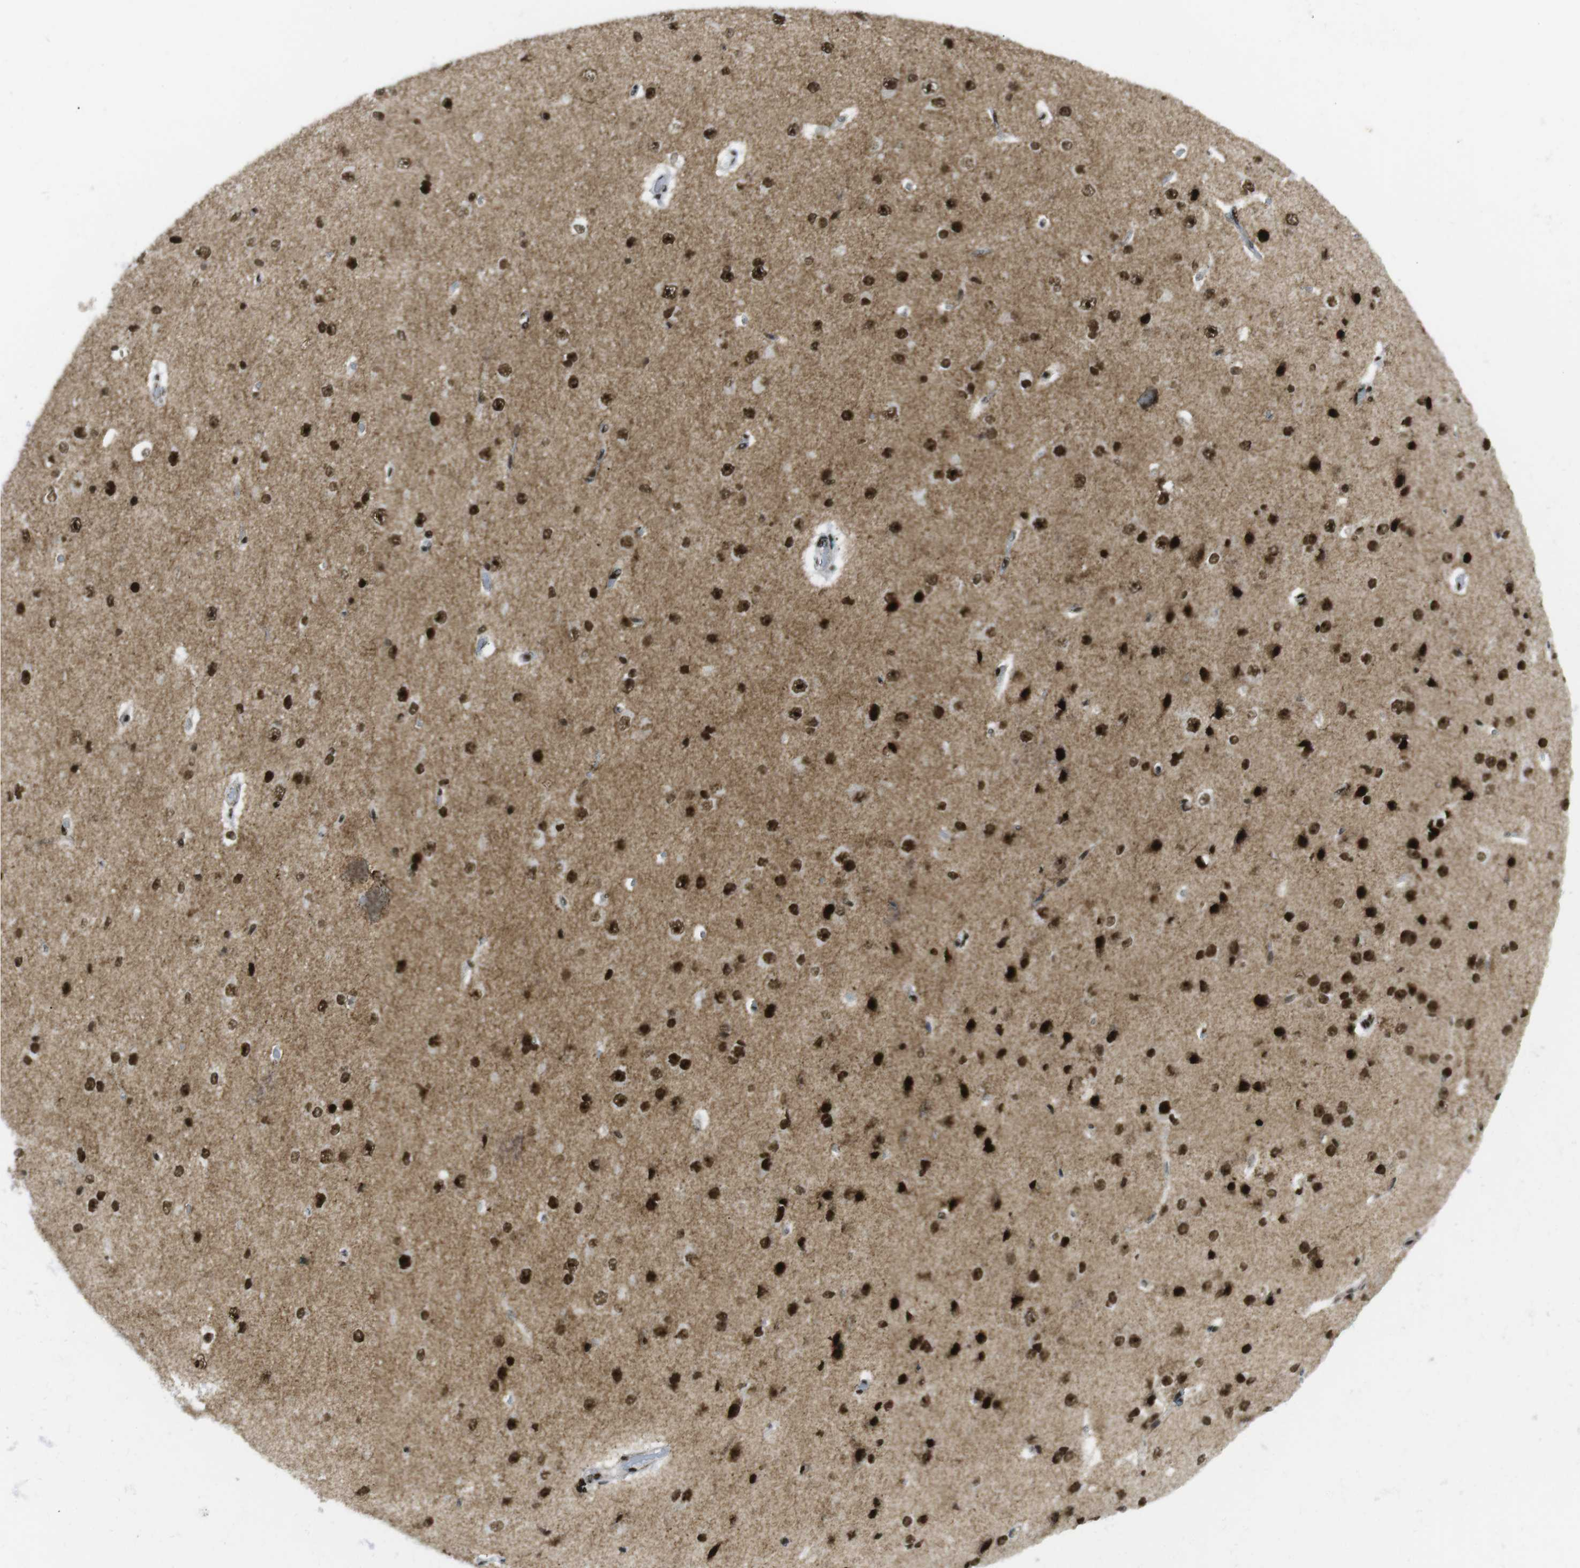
{"staining": {"intensity": "strong", "quantity": ">75%", "location": "nuclear"}, "tissue": "cerebral cortex", "cell_type": "Endothelial cells", "image_type": "normal", "snomed": [{"axis": "morphology", "description": "Normal tissue, NOS"}, {"axis": "morphology", "description": "Developmental malformation"}, {"axis": "topography", "description": "Cerebral cortex"}], "caption": "Immunohistochemical staining of unremarkable human cerebral cortex reveals high levels of strong nuclear staining in about >75% of endothelial cells.", "gene": "ARID1A", "patient": {"sex": "female", "age": 30}}